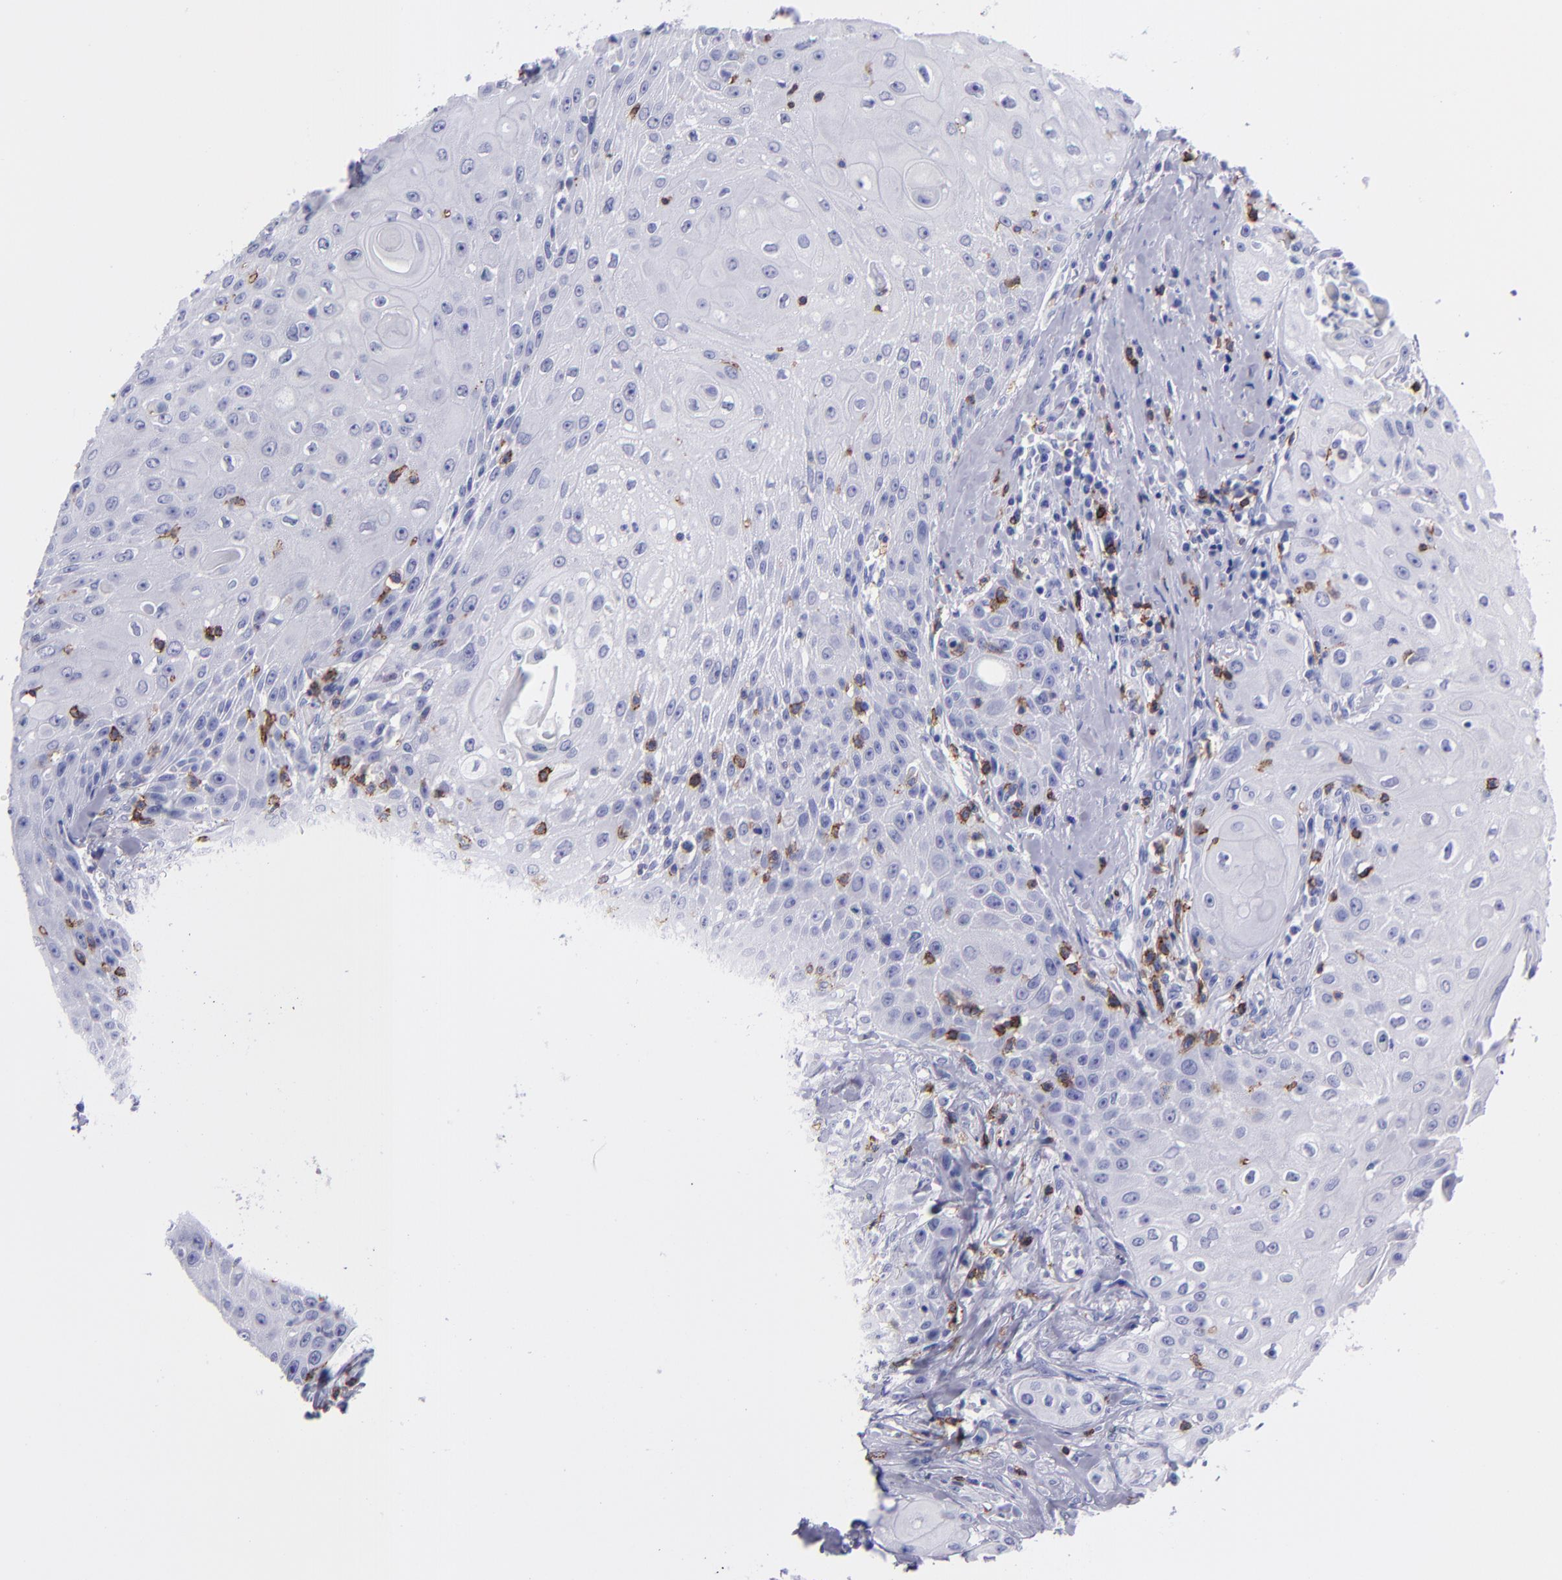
{"staining": {"intensity": "negative", "quantity": "none", "location": "none"}, "tissue": "head and neck cancer", "cell_type": "Tumor cells", "image_type": "cancer", "snomed": [{"axis": "morphology", "description": "Squamous cell carcinoma, NOS"}, {"axis": "topography", "description": "Oral tissue"}, {"axis": "topography", "description": "Head-Neck"}], "caption": "High magnification brightfield microscopy of squamous cell carcinoma (head and neck) stained with DAB (3,3'-diaminobenzidine) (brown) and counterstained with hematoxylin (blue): tumor cells show no significant expression.", "gene": "CD6", "patient": {"sex": "female", "age": 82}}